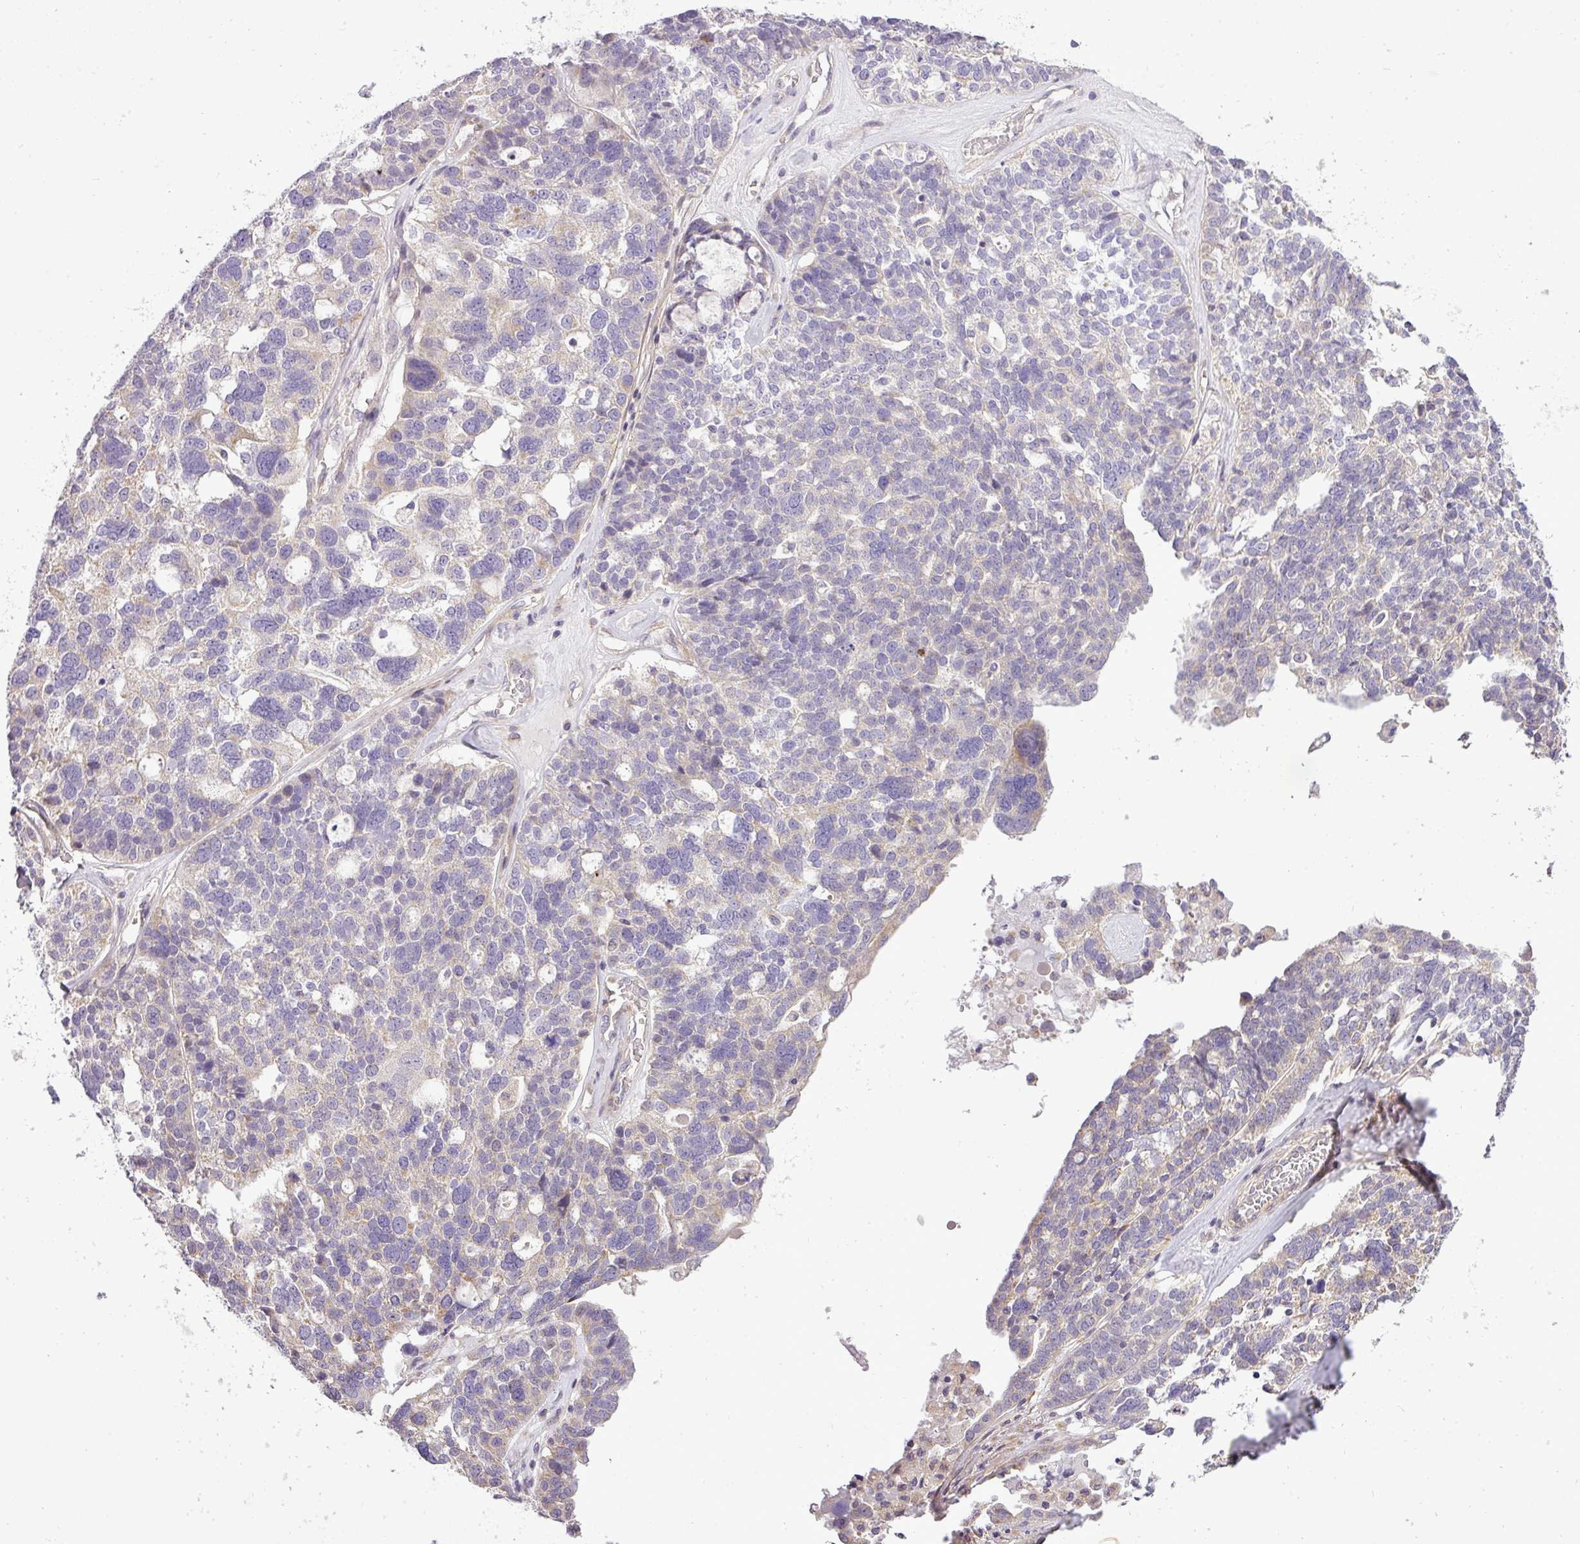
{"staining": {"intensity": "weak", "quantity": "<25%", "location": "cytoplasmic/membranous"}, "tissue": "ovarian cancer", "cell_type": "Tumor cells", "image_type": "cancer", "snomed": [{"axis": "morphology", "description": "Cystadenocarcinoma, serous, NOS"}, {"axis": "topography", "description": "Ovary"}], "caption": "This is an IHC photomicrograph of ovarian cancer (serous cystadenocarcinoma). There is no staining in tumor cells.", "gene": "ZDHHC1", "patient": {"sex": "female", "age": 59}}